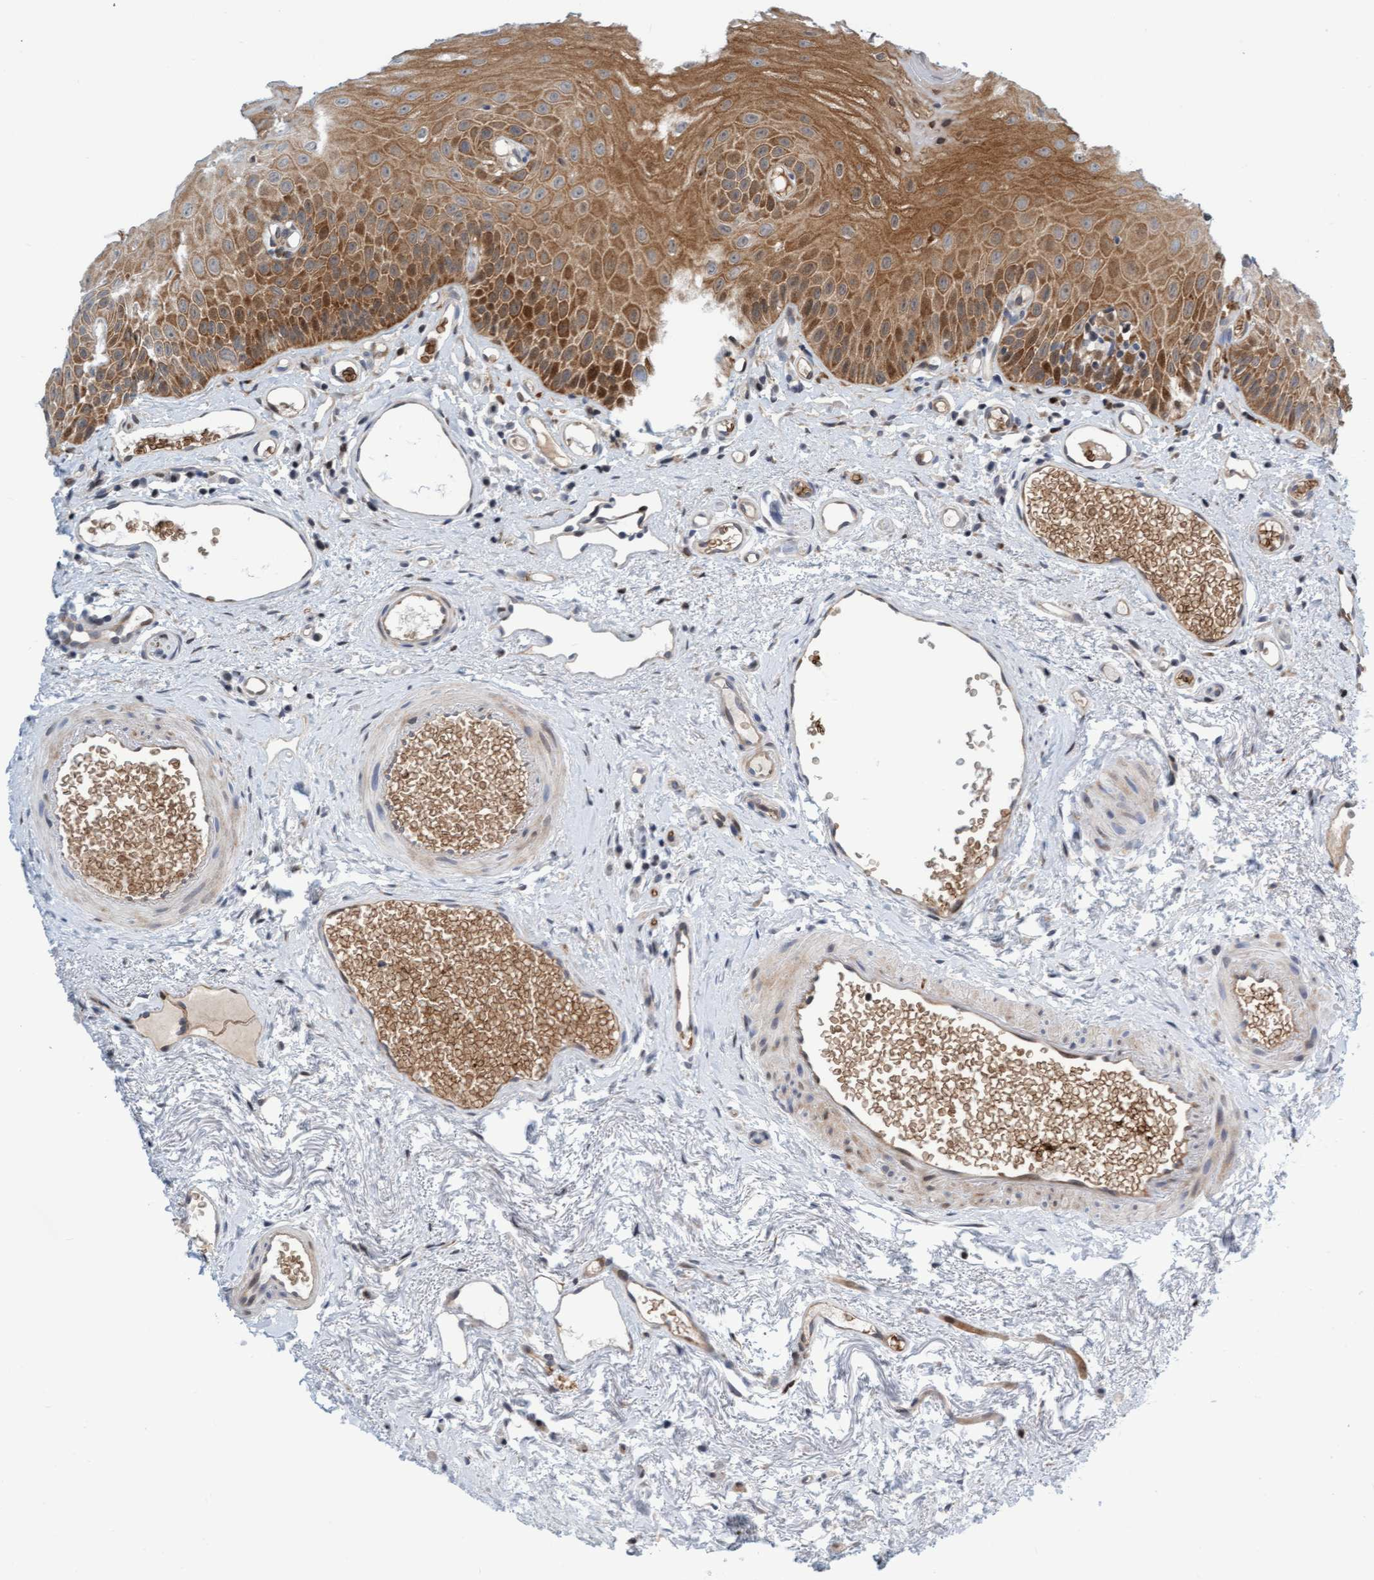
{"staining": {"intensity": "moderate", "quantity": ">75%", "location": "cytoplasmic/membranous,nuclear"}, "tissue": "oral mucosa", "cell_type": "Squamous epithelial cells", "image_type": "normal", "snomed": [{"axis": "morphology", "description": "Normal tissue, NOS"}, {"axis": "topography", "description": "Skeletal muscle"}, {"axis": "topography", "description": "Oral tissue"}, {"axis": "topography", "description": "Peripheral nerve tissue"}], "caption": "A micrograph of oral mucosa stained for a protein exhibits moderate cytoplasmic/membranous,nuclear brown staining in squamous epithelial cells. (DAB (3,3'-diaminobenzidine) IHC with brightfield microscopy, high magnification).", "gene": "EIF4EBP1", "patient": {"sex": "female", "age": 84}}